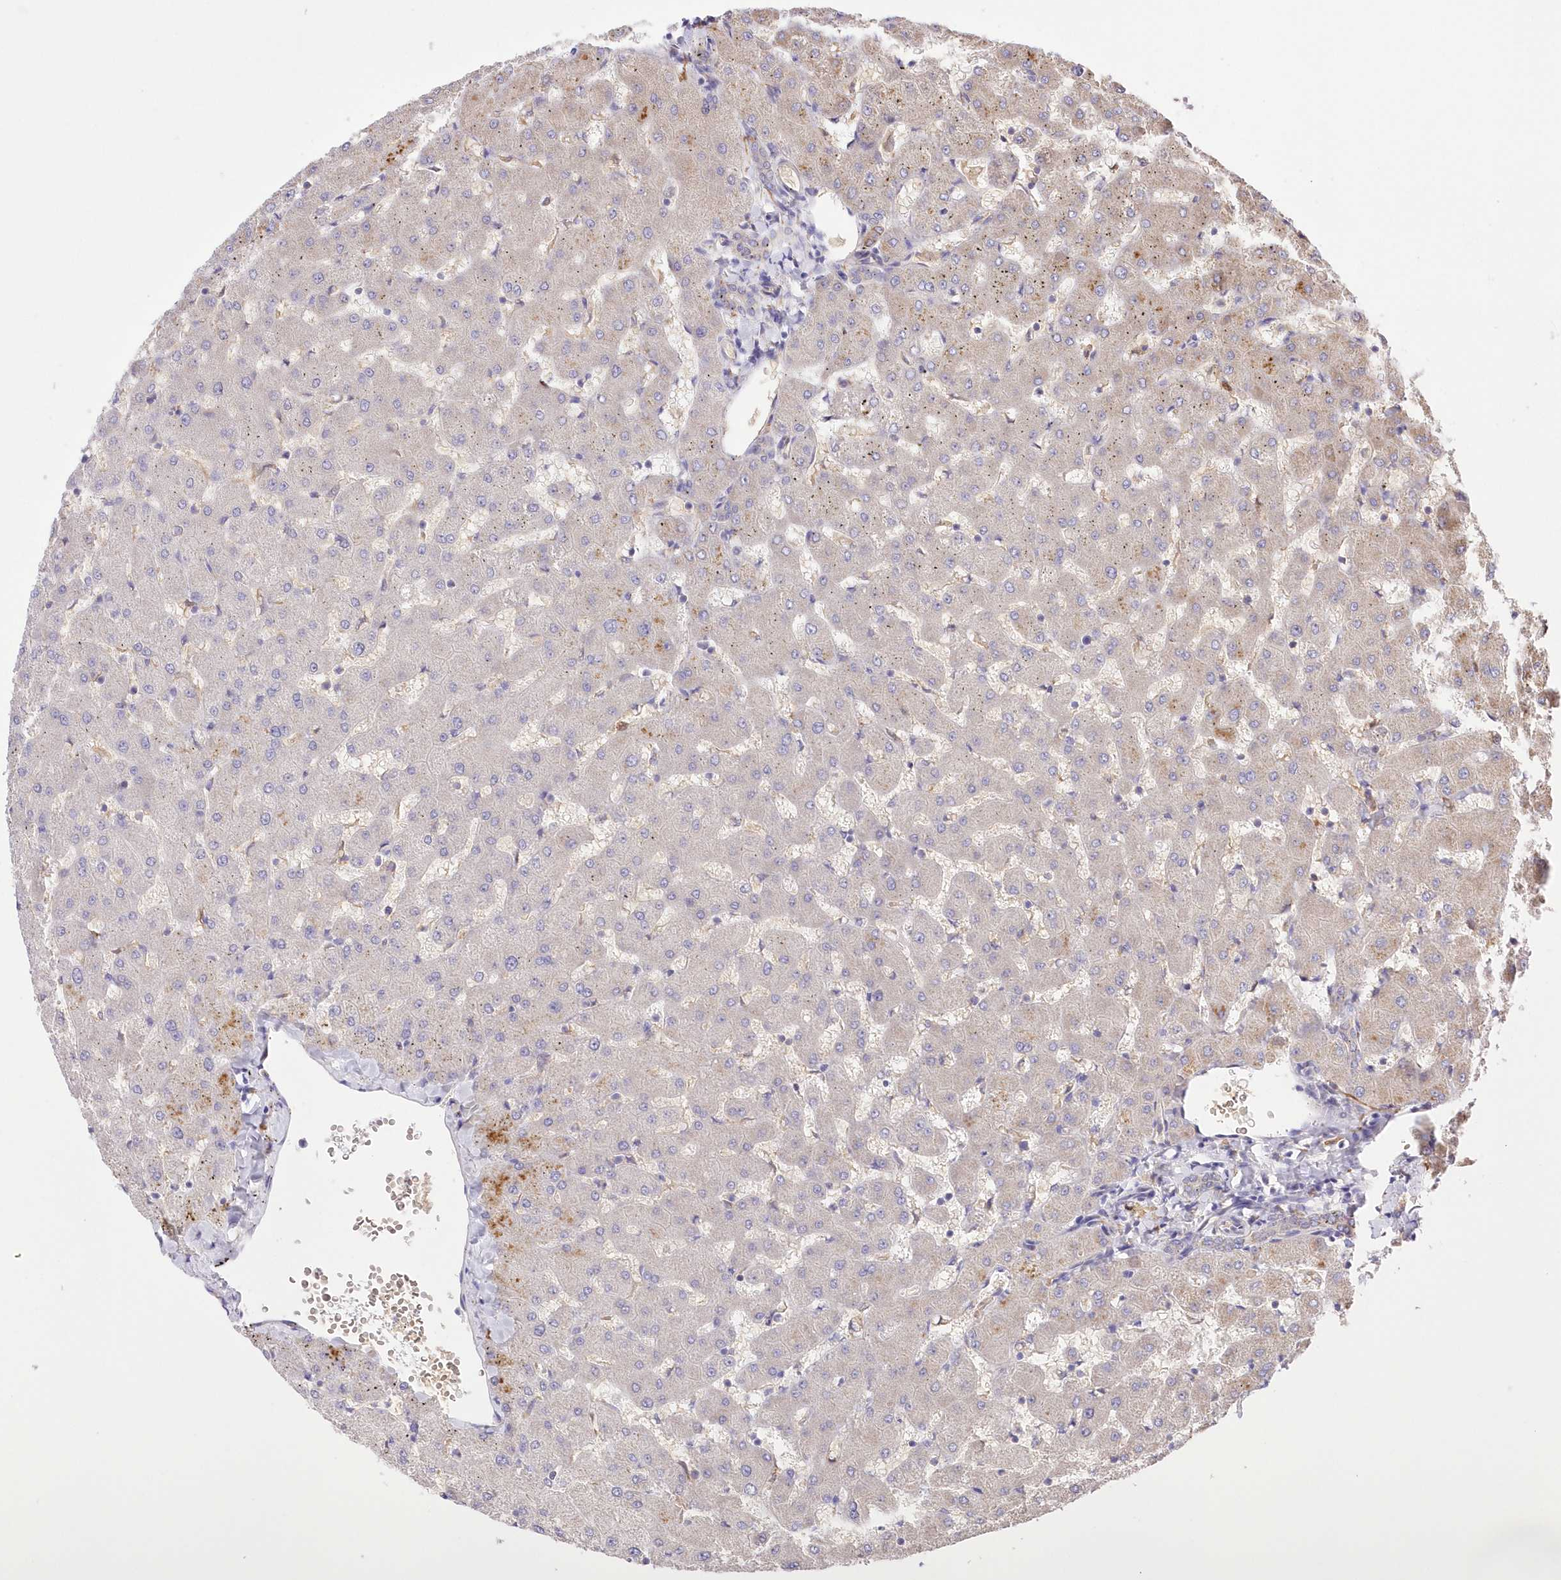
{"staining": {"intensity": "negative", "quantity": "none", "location": "none"}, "tissue": "liver", "cell_type": "Cholangiocytes", "image_type": "normal", "snomed": [{"axis": "morphology", "description": "Normal tissue, NOS"}, {"axis": "topography", "description": "Liver"}], "caption": "This histopathology image is of unremarkable liver stained with immunohistochemistry to label a protein in brown with the nuclei are counter-stained blue. There is no expression in cholangiocytes. (DAB (3,3'-diaminobenzidine) IHC visualized using brightfield microscopy, high magnification).", "gene": "FCHO2", "patient": {"sex": "female", "age": 63}}